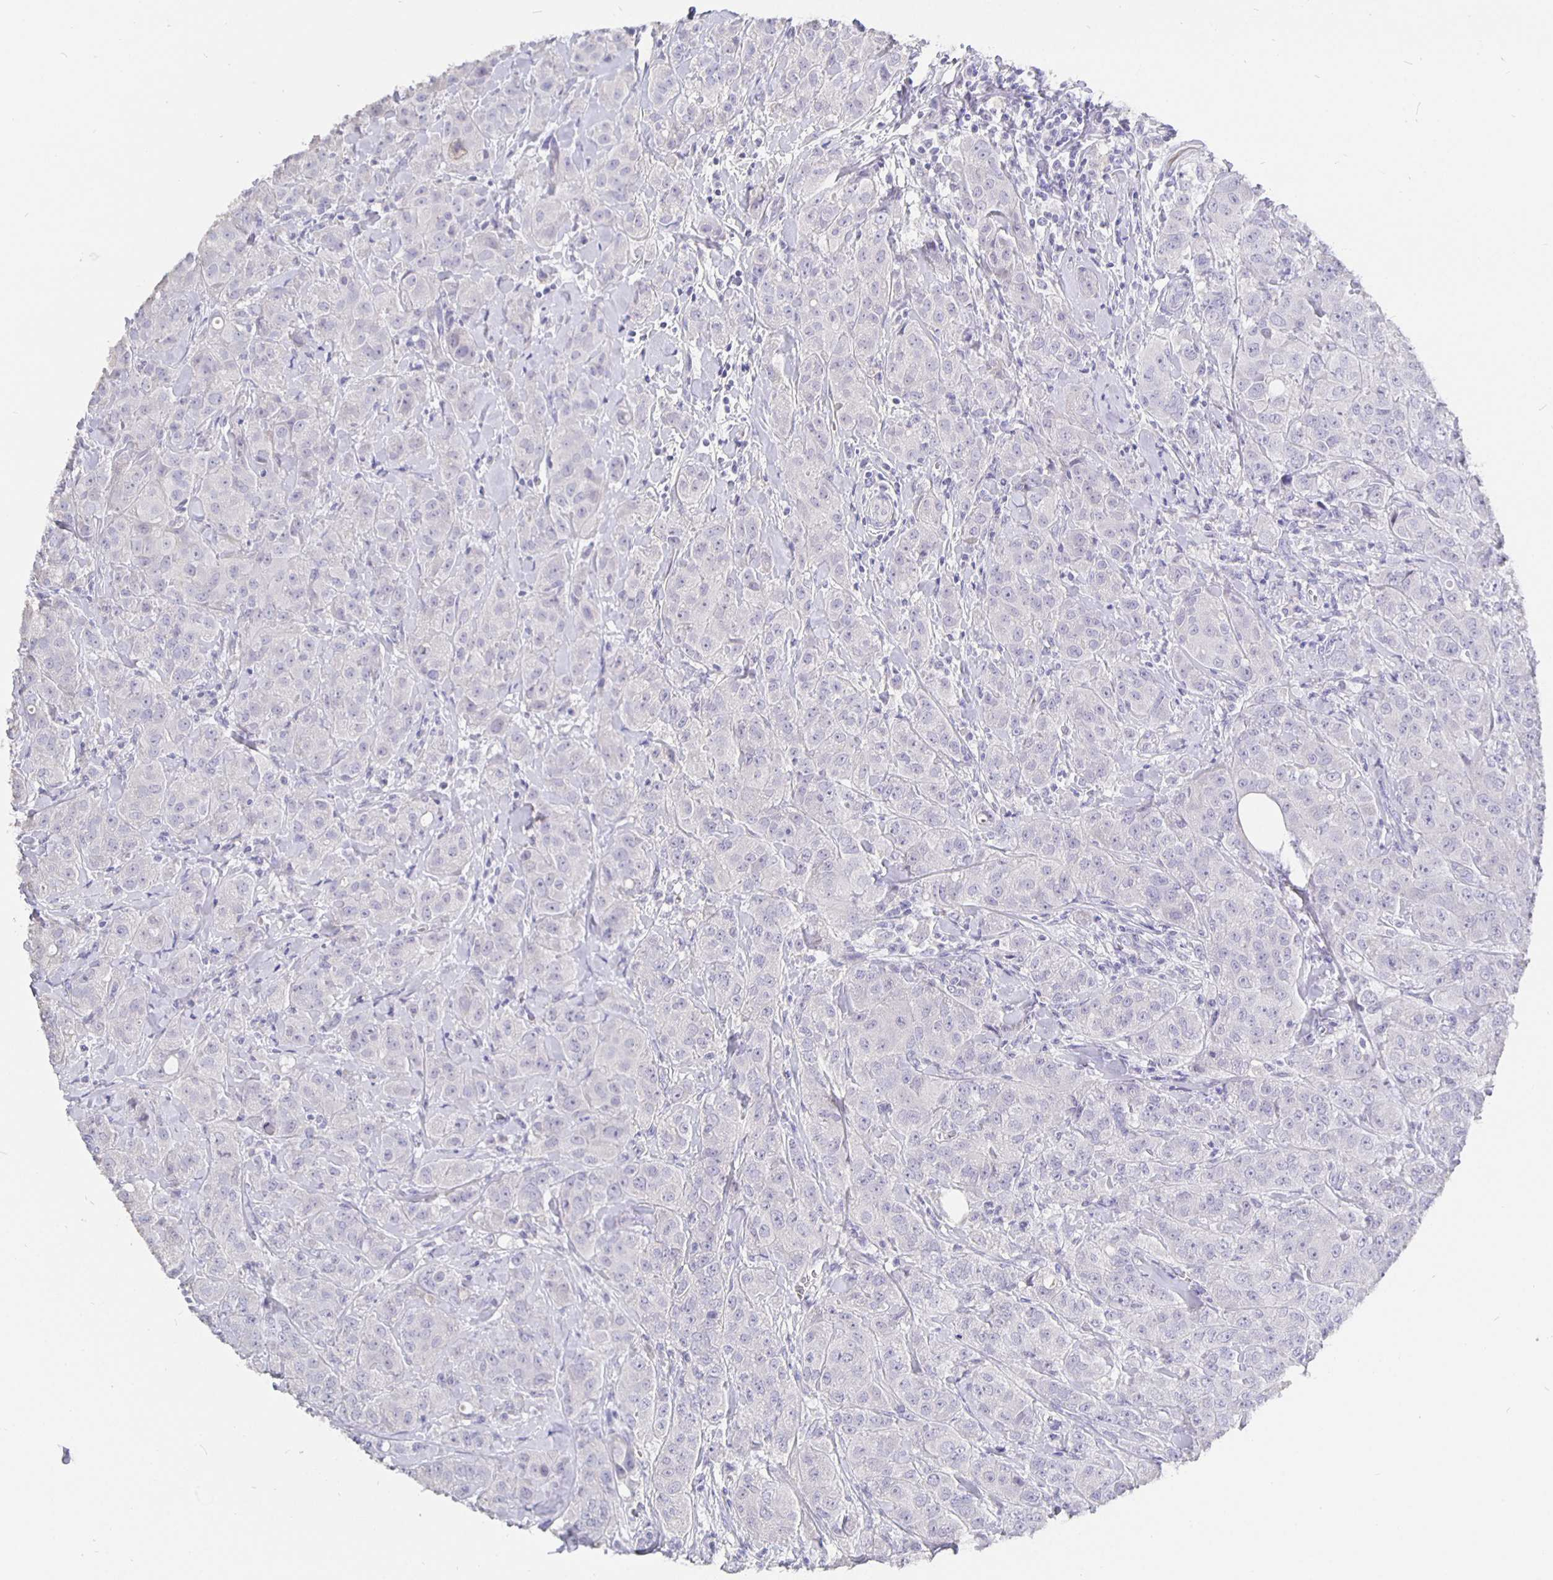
{"staining": {"intensity": "negative", "quantity": "none", "location": "none"}, "tissue": "breast cancer", "cell_type": "Tumor cells", "image_type": "cancer", "snomed": [{"axis": "morphology", "description": "Normal tissue, NOS"}, {"axis": "morphology", "description": "Duct carcinoma"}, {"axis": "topography", "description": "Breast"}], "caption": "DAB (3,3'-diaminobenzidine) immunohistochemical staining of breast invasive ductal carcinoma shows no significant staining in tumor cells.", "gene": "CFAP74", "patient": {"sex": "female", "age": 43}}